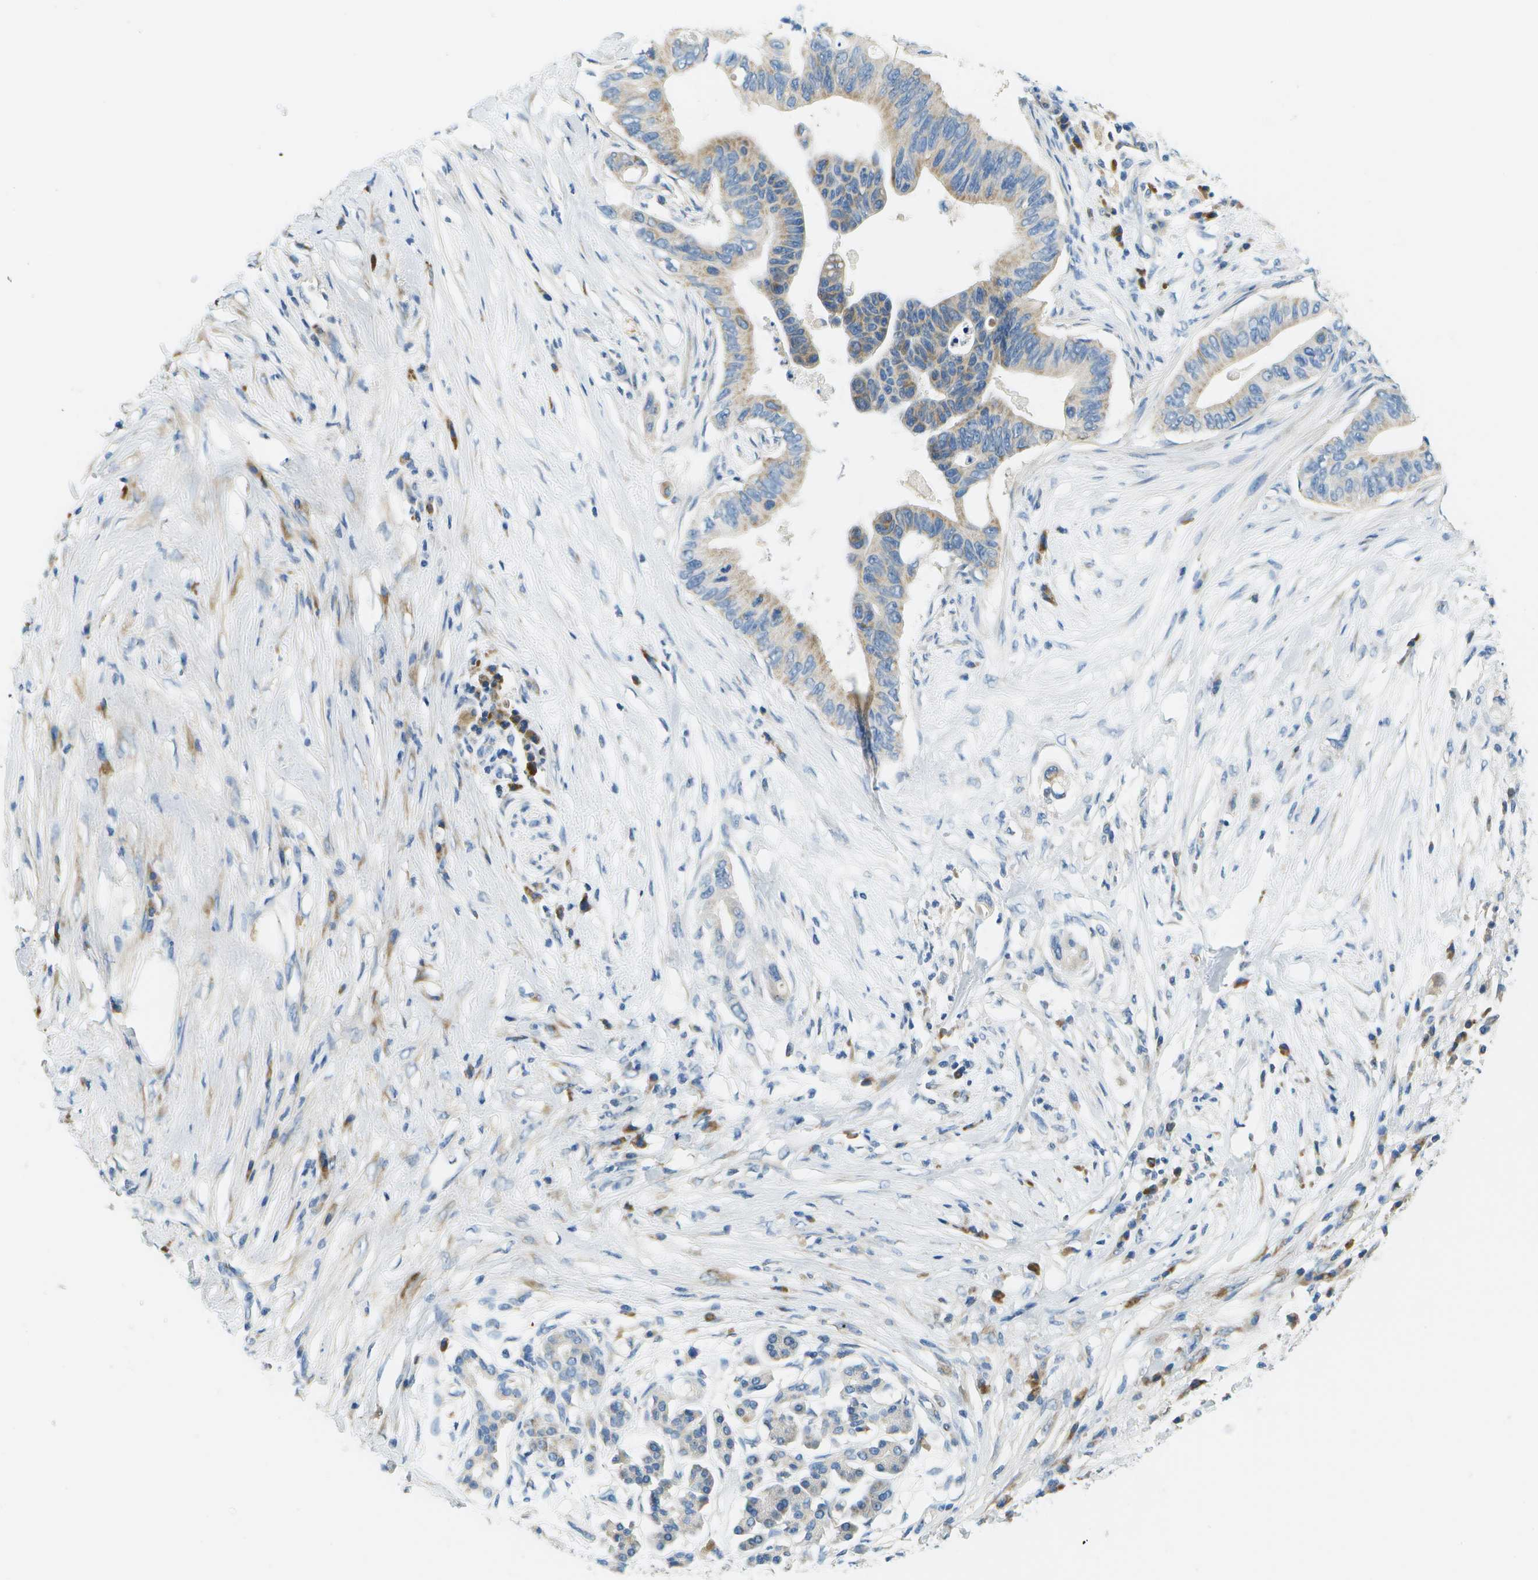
{"staining": {"intensity": "weak", "quantity": "<25%", "location": "cytoplasmic/membranous"}, "tissue": "pancreatic cancer", "cell_type": "Tumor cells", "image_type": "cancer", "snomed": [{"axis": "morphology", "description": "Adenocarcinoma, NOS"}, {"axis": "topography", "description": "Pancreas"}], "caption": "Micrograph shows no protein expression in tumor cells of pancreatic cancer (adenocarcinoma) tissue.", "gene": "PTGIS", "patient": {"sex": "male", "age": 77}}